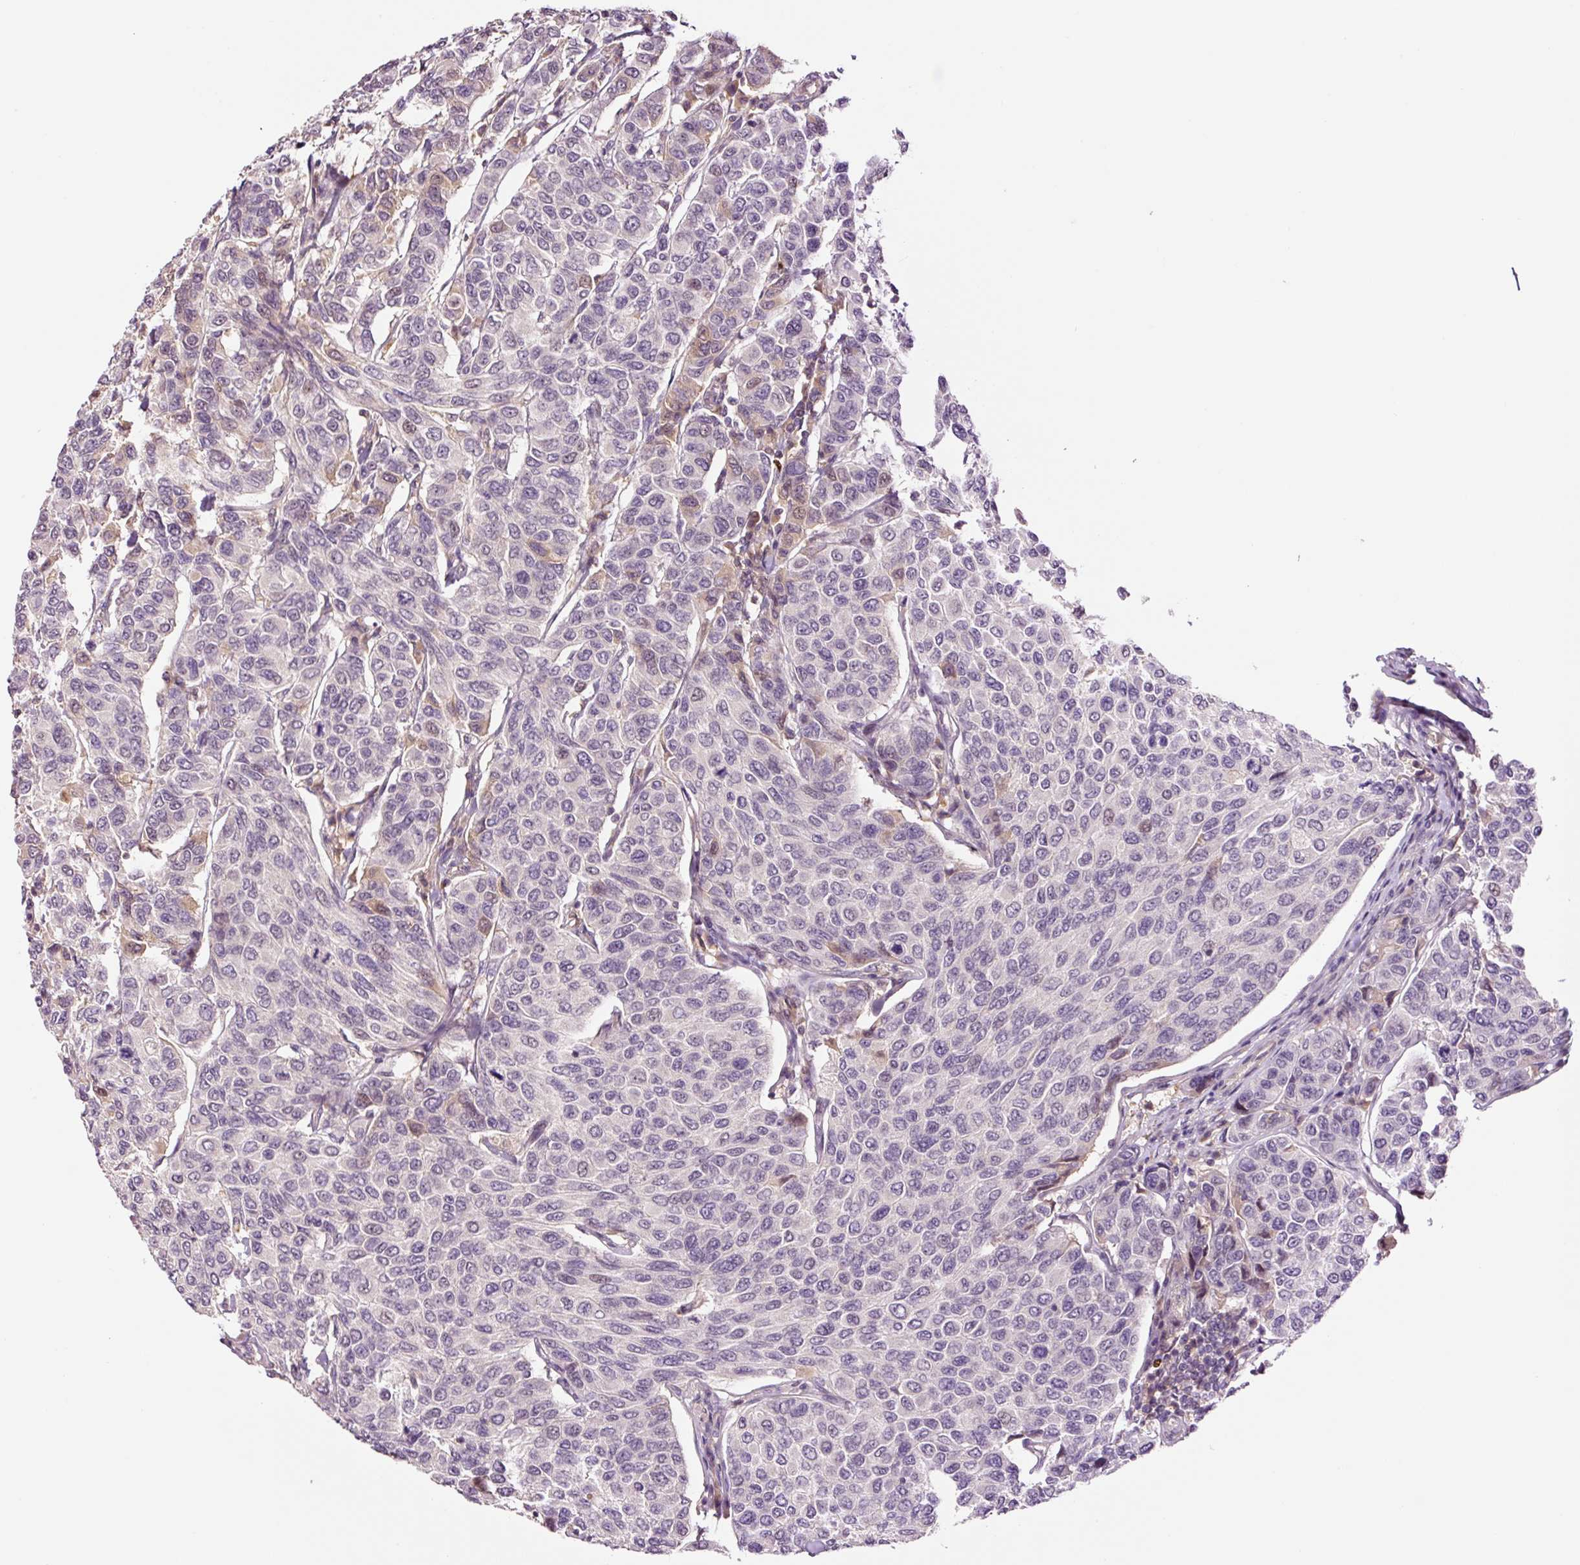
{"staining": {"intensity": "negative", "quantity": "none", "location": "none"}, "tissue": "breast cancer", "cell_type": "Tumor cells", "image_type": "cancer", "snomed": [{"axis": "morphology", "description": "Duct carcinoma"}, {"axis": "topography", "description": "Breast"}], "caption": "IHC photomicrograph of intraductal carcinoma (breast) stained for a protein (brown), which exhibits no staining in tumor cells.", "gene": "DPPA4", "patient": {"sex": "female", "age": 55}}